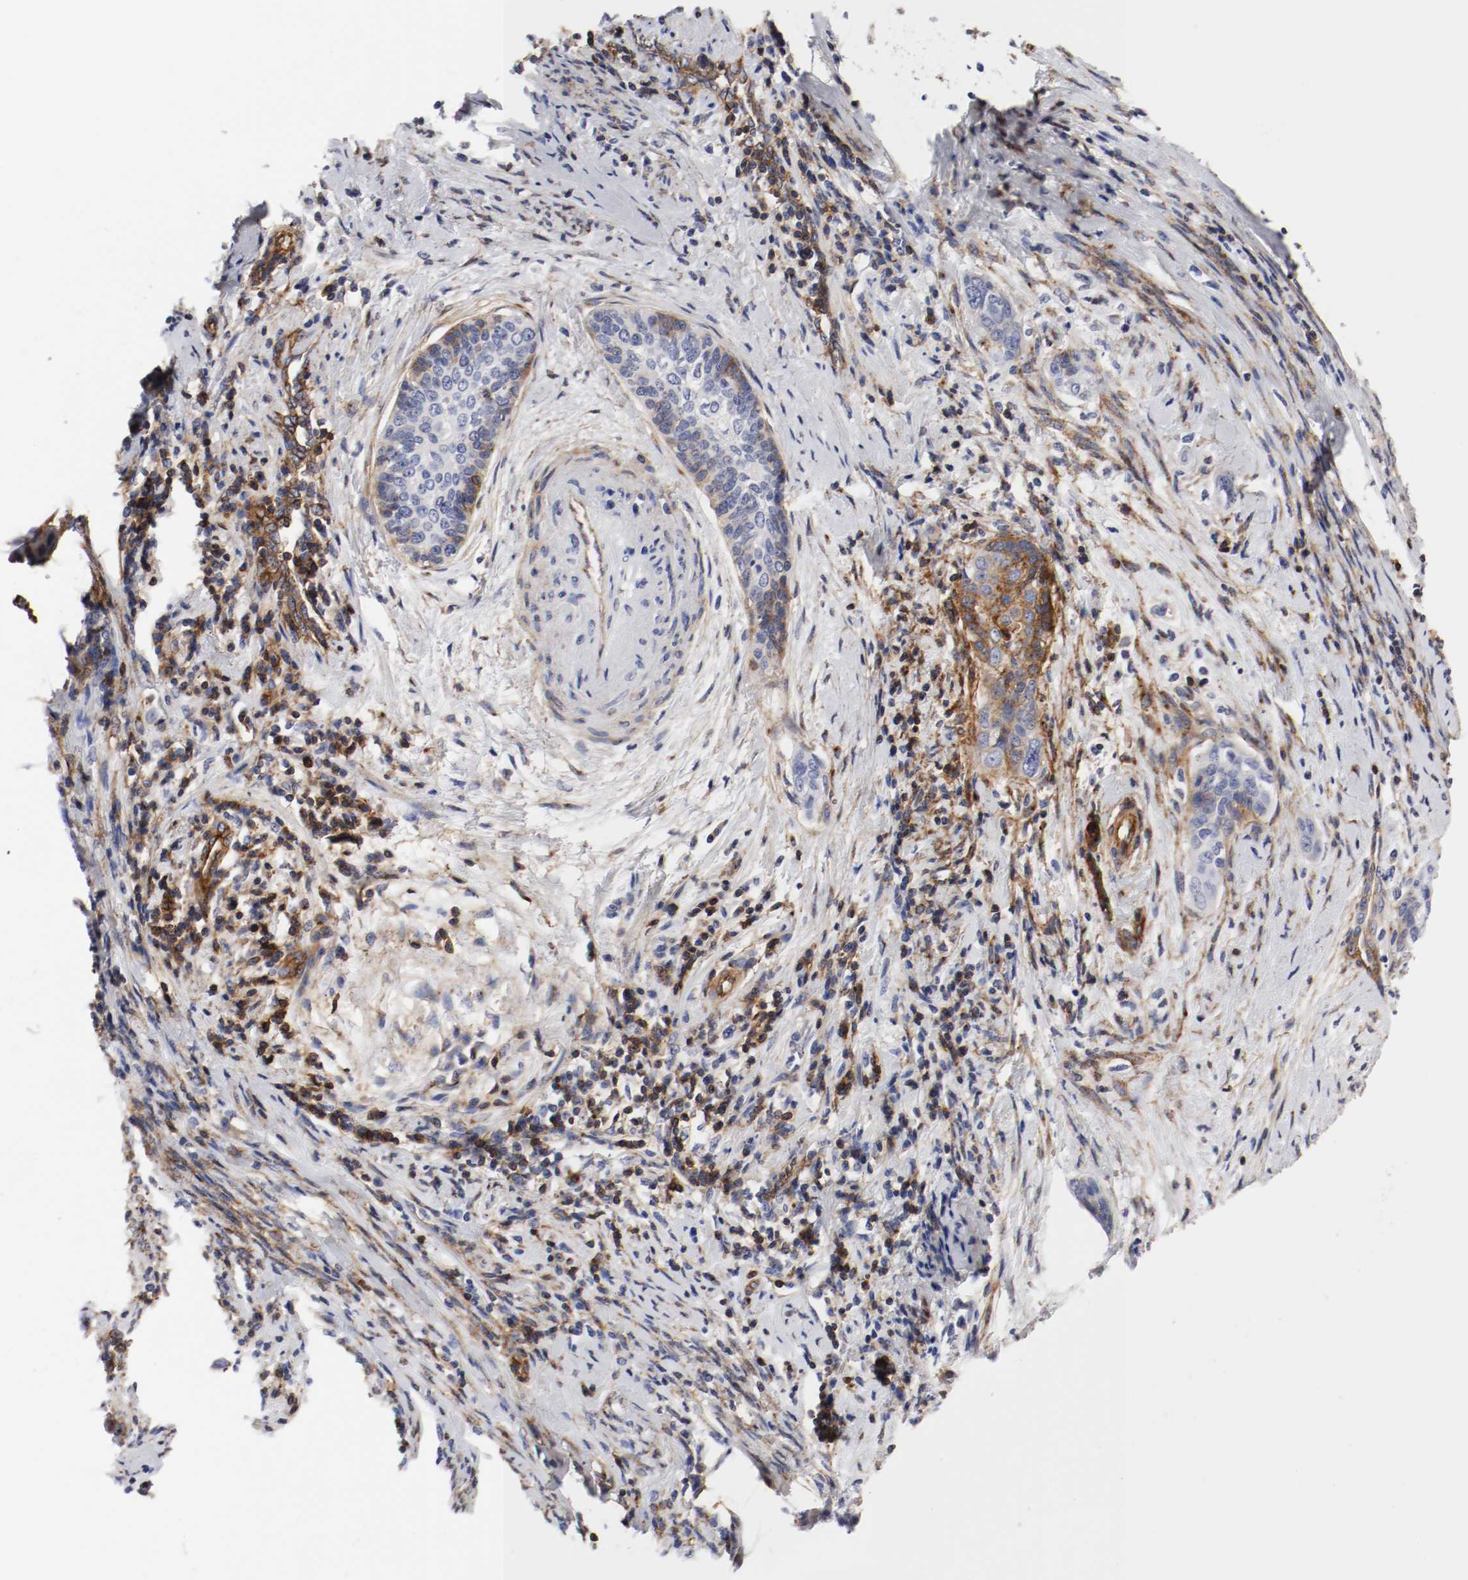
{"staining": {"intensity": "moderate", "quantity": "<25%", "location": "cytoplasmic/membranous"}, "tissue": "cervical cancer", "cell_type": "Tumor cells", "image_type": "cancer", "snomed": [{"axis": "morphology", "description": "Squamous cell carcinoma, NOS"}, {"axis": "topography", "description": "Cervix"}], "caption": "There is low levels of moderate cytoplasmic/membranous staining in tumor cells of squamous cell carcinoma (cervical), as demonstrated by immunohistochemical staining (brown color).", "gene": "IFITM1", "patient": {"sex": "female", "age": 33}}